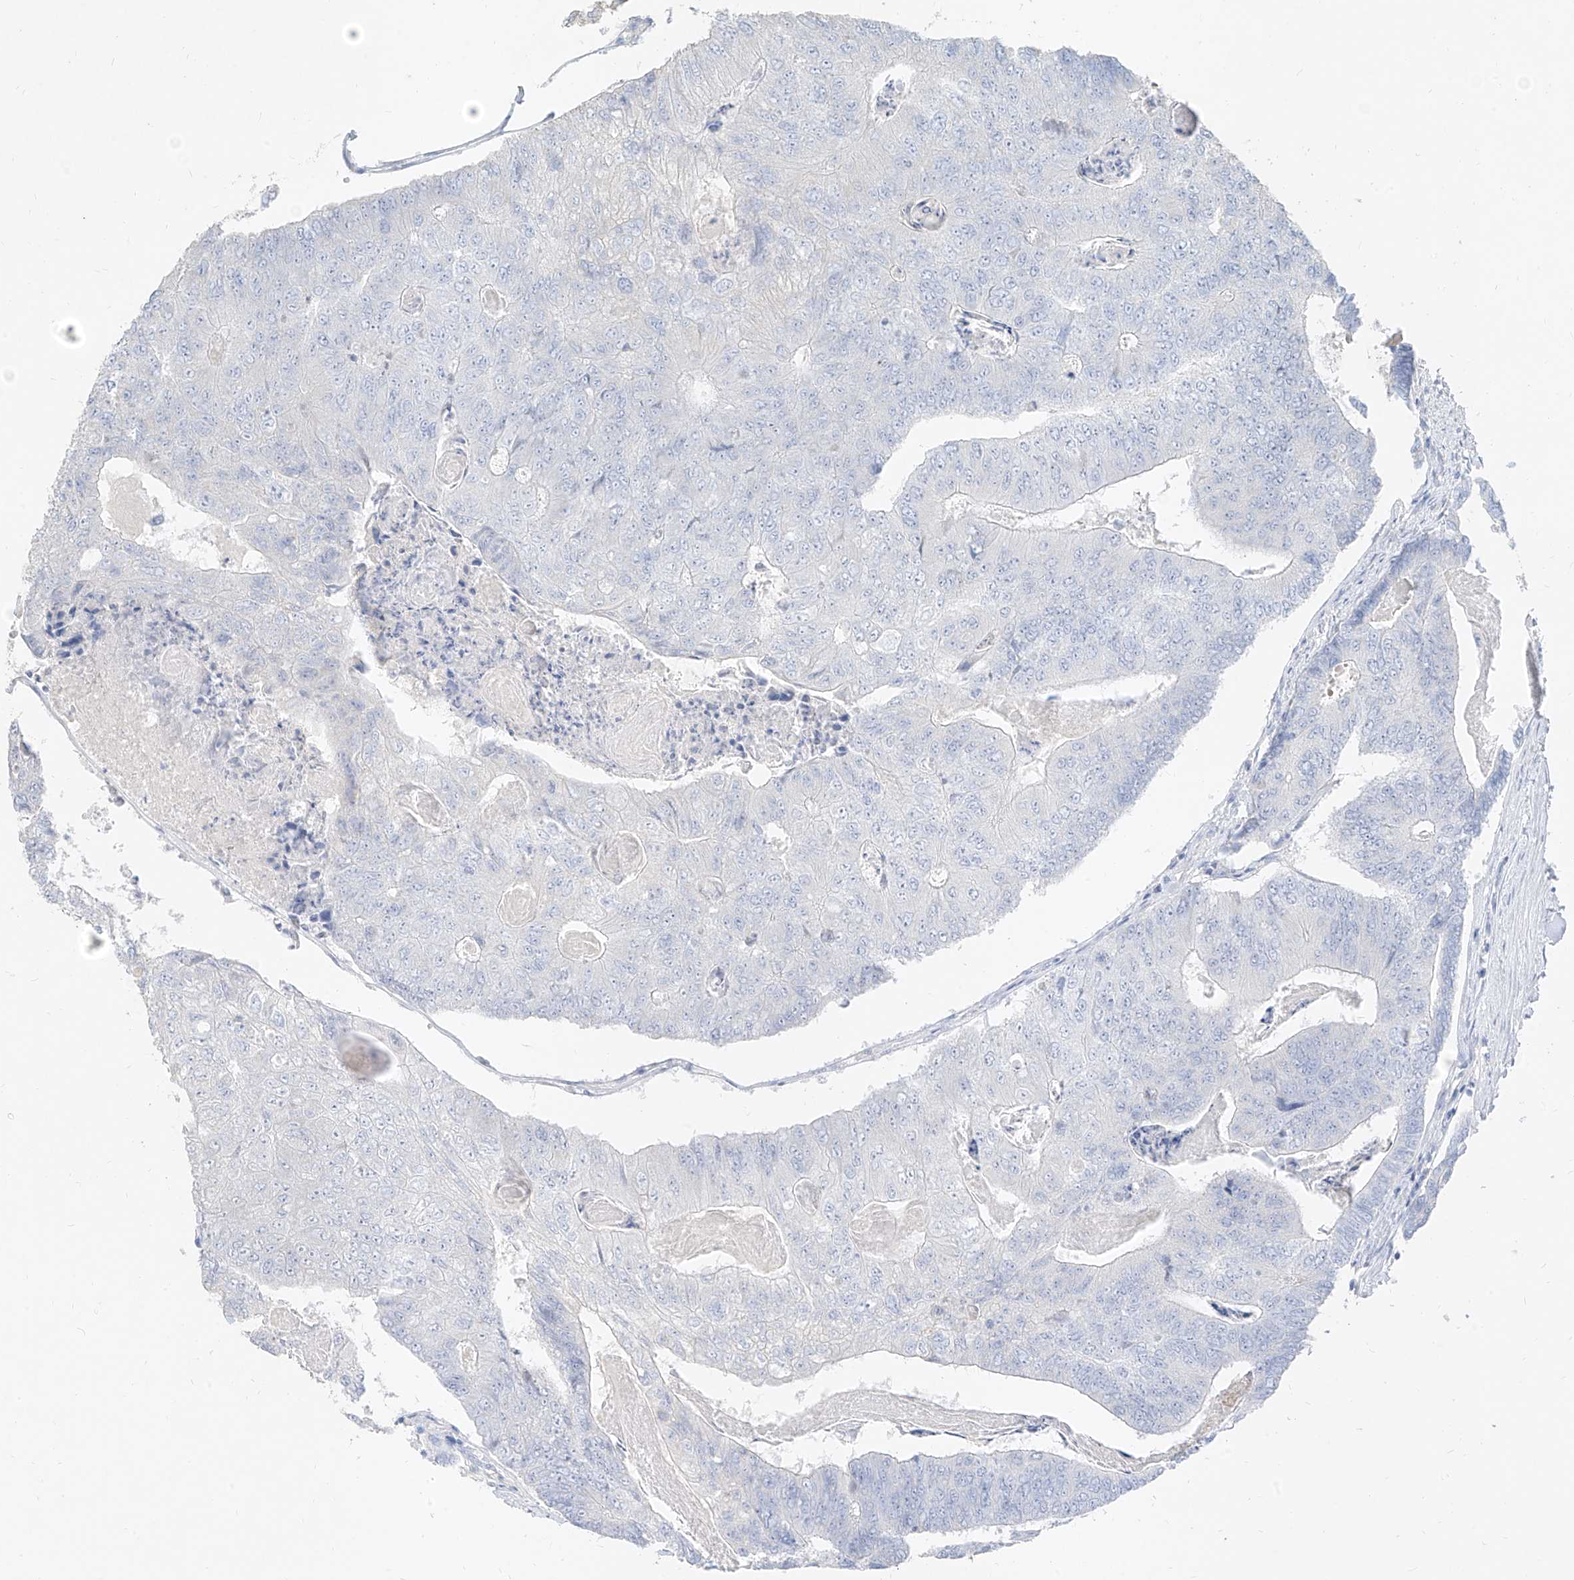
{"staining": {"intensity": "negative", "quantity": "none", "location": "none"}, "tissue": "colorectal cancer", "cell_type": "Tumor cells", "image_type": "cancer", "snomed": [{"axis": "morphology", "description": "Adenocarcinoma, NOS"}, {"axis": "topography", "description": "Colon"}], "caption": "Immunohistochemical staining of adenocarcinoma (colorectal) shows no significant staining in tumor cells.", "gene": "ZZEF1", "patient": {"sex": "female", "age": 67}}